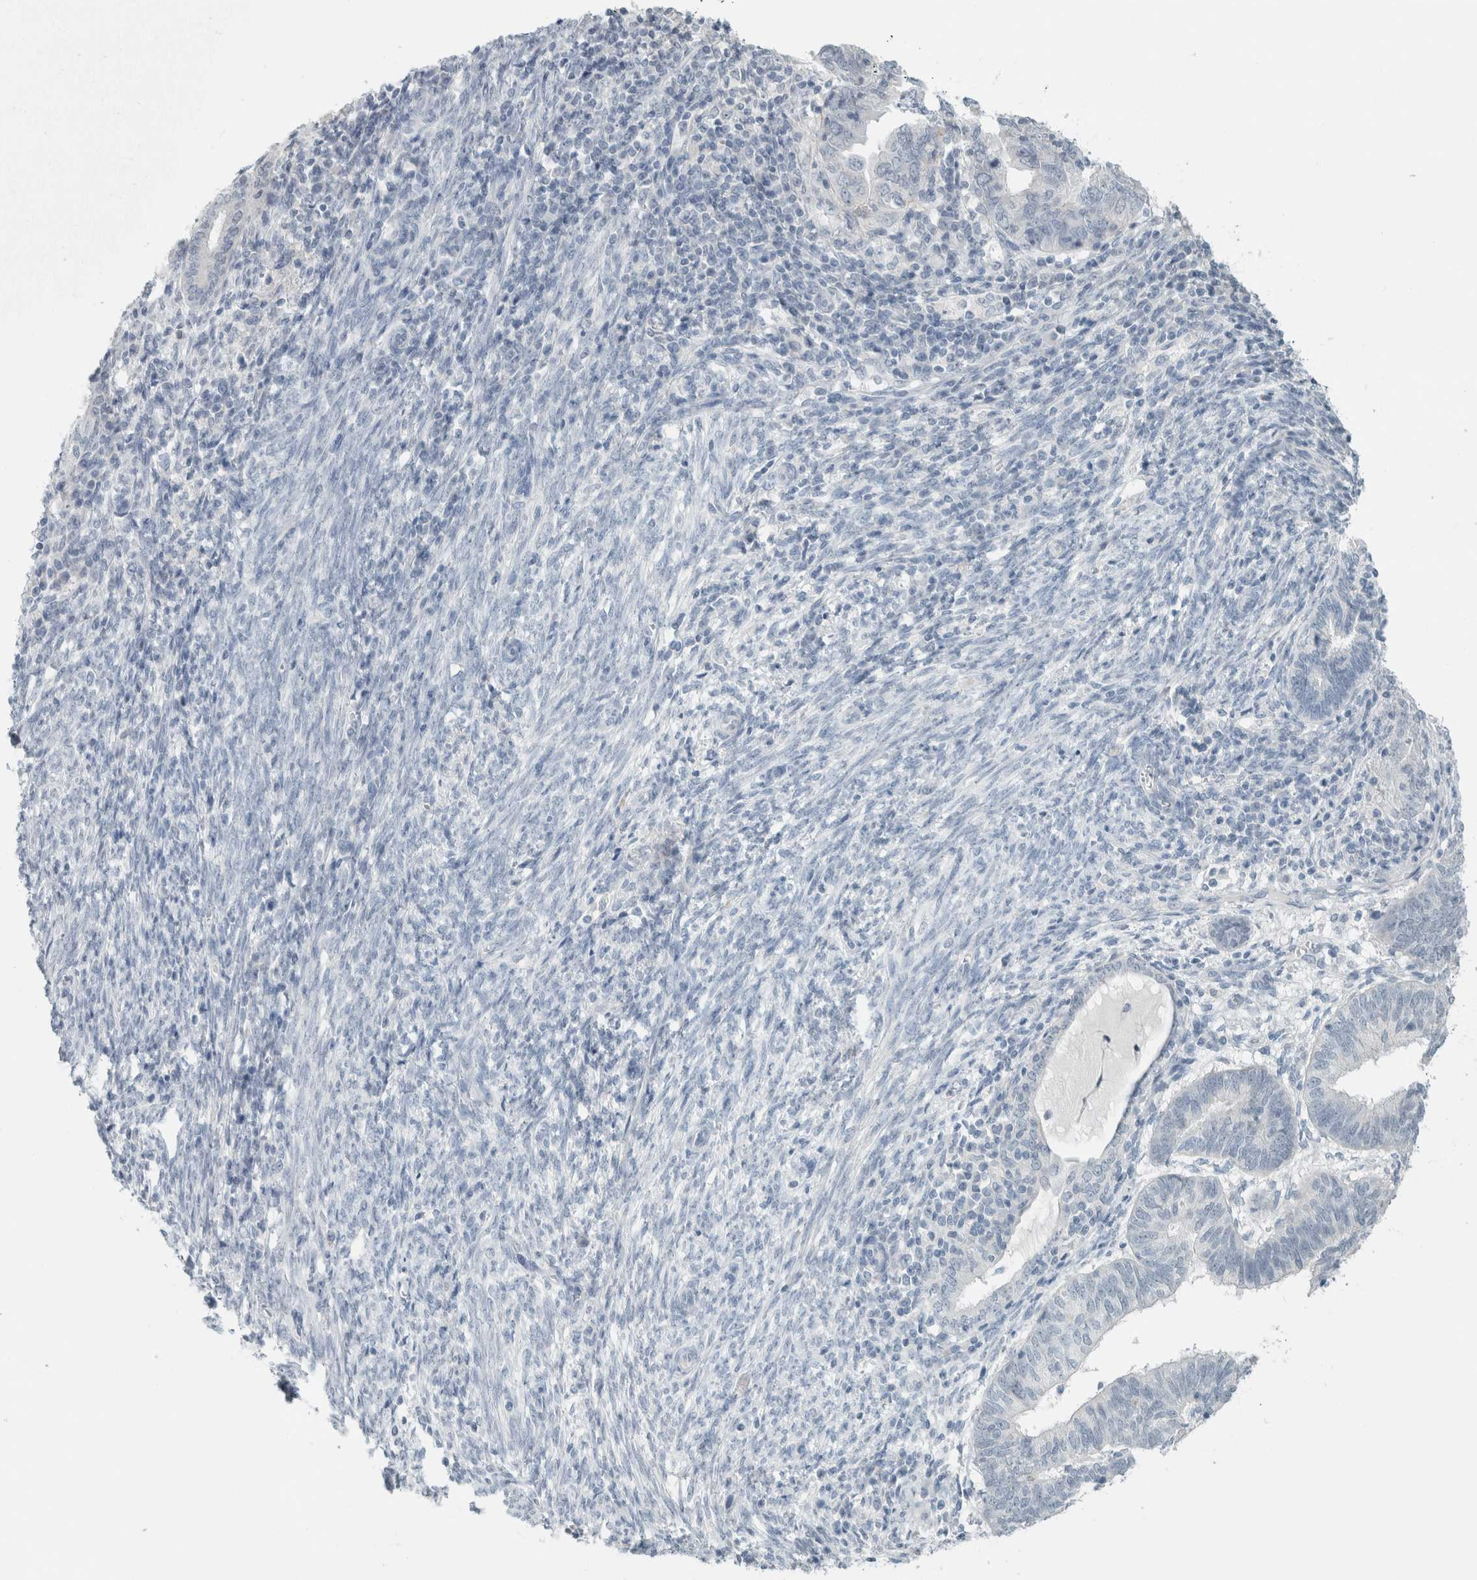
{"staining": {"intensity": "negative", "quantity": "none", "location": "none"}, "tissue": "endometrial cancer", "cell_type": "Tumor cells", "image_type": "cancer", "snomed": [{"axis": "morphology", "description": "Adenocarcinoma, NOS"}, {"axis": "topography", "description": "Uterus"}], "caption": "Endometrial cancer (adenocarcinoma) was stained to show a protein in brown. There is no significant positivity in tumor cells. (Brightfield microscopy of DAB IHC at high magnification).", "gene": "TRIT1", "patient": {"sex": "female", "age": 77}}